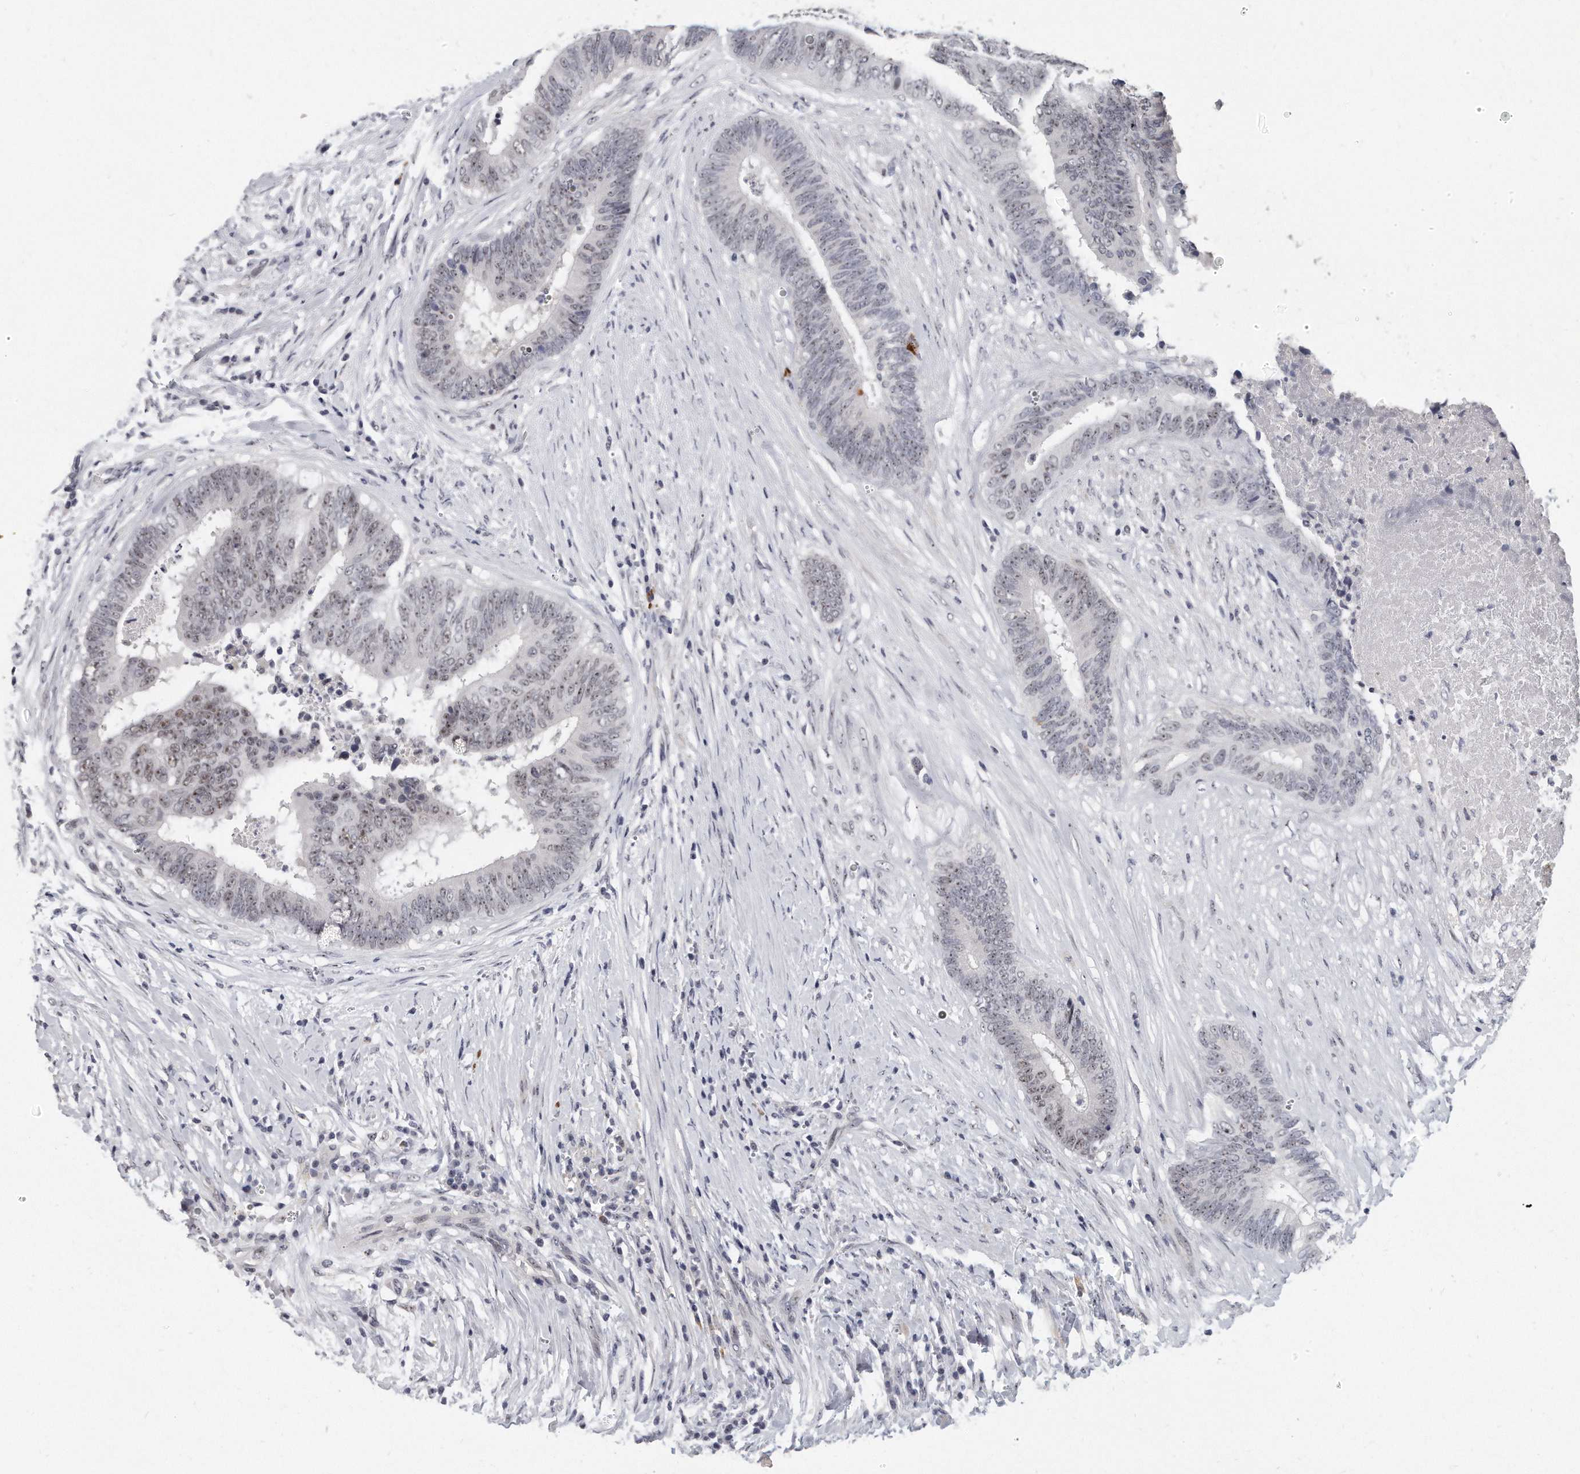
{"staining": {"intensity": "weak", "quantity": ">75%", "location": "nuclear"}, "tissue": "colorectal cancer", "cell_type": "Tumor cells", "image_type": "cancer", "snomed": [{"axis": "morphology", "description": "Adenocarcinoma, NOS"}, {"axis": "topography", "description": "Rectum"}], "caption": "Weak nuclear expression is identified in approximately >75% of tumor cells in colorectal cancer (adenocarcinoma). (IHC, brightfield microscopy, high magnification).", "gene": "TFCP2L1", "patient": {"sex": "male", "age": 72}}